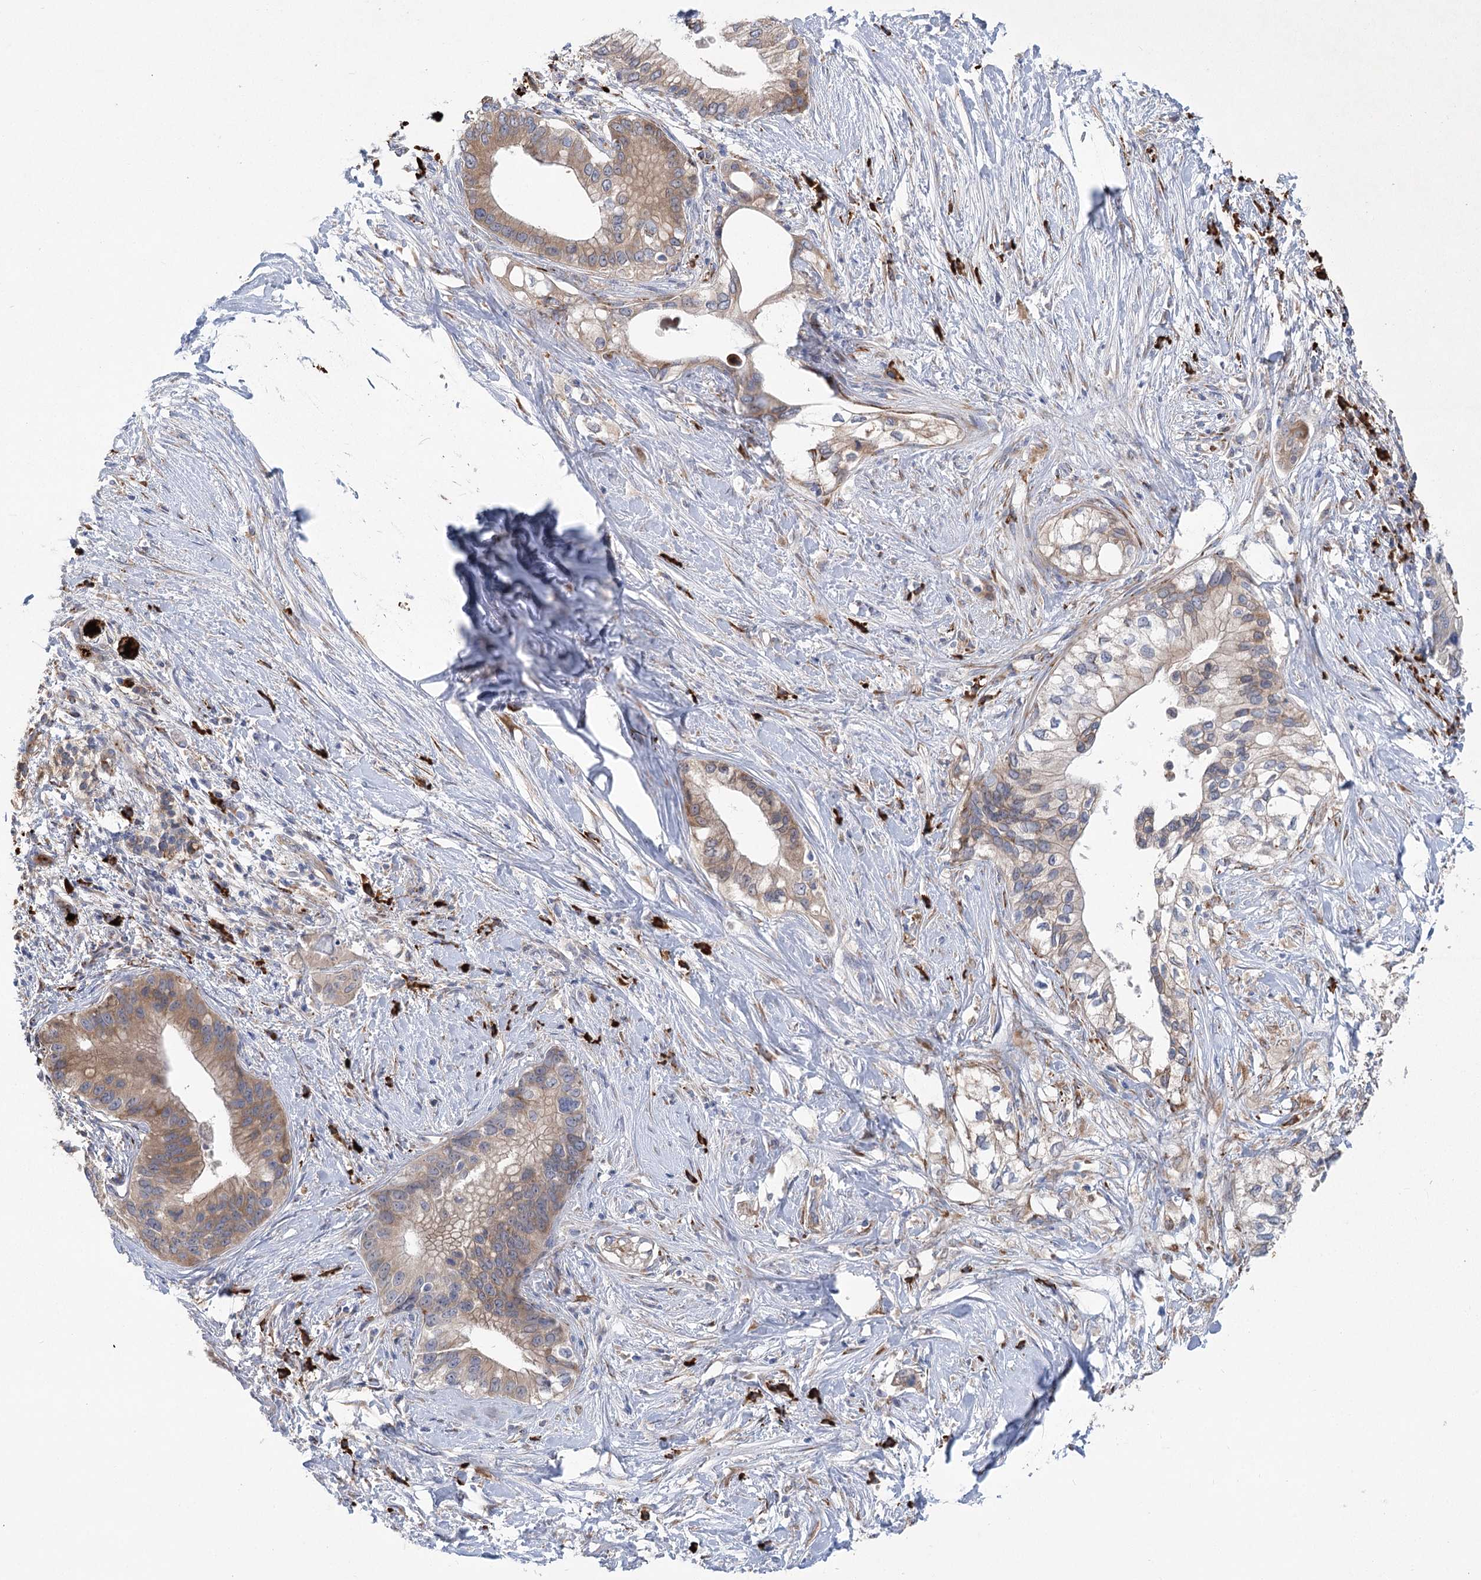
{"staining": {"intensity": "weak", "quantity": ">75%", "location": "cytoplasmic/membranous"}, "tissue": "pancreatic cancer", "cell_type": "Tumor cells", "image_type": "cancer", "snomed": [{"axis": "morphology", "description": "Normal tissue, NOS"}, {"axis": "morphology", "description": "Adenocarcinoma, NOS"}, {"axis": "topography", "description": "Pancreas"}, {"axis": "topography", "description": "Peripheral nerve tissue"}], "caption": "Adenocarcinoma (pancreatic) tissue exhibits weak cytoplasmic/membranous expression in about >75% of tumor cells, visualized by immunohistochemistry.", "gene": "METTL24", "patient": {"sex": "male", "age": 59}}